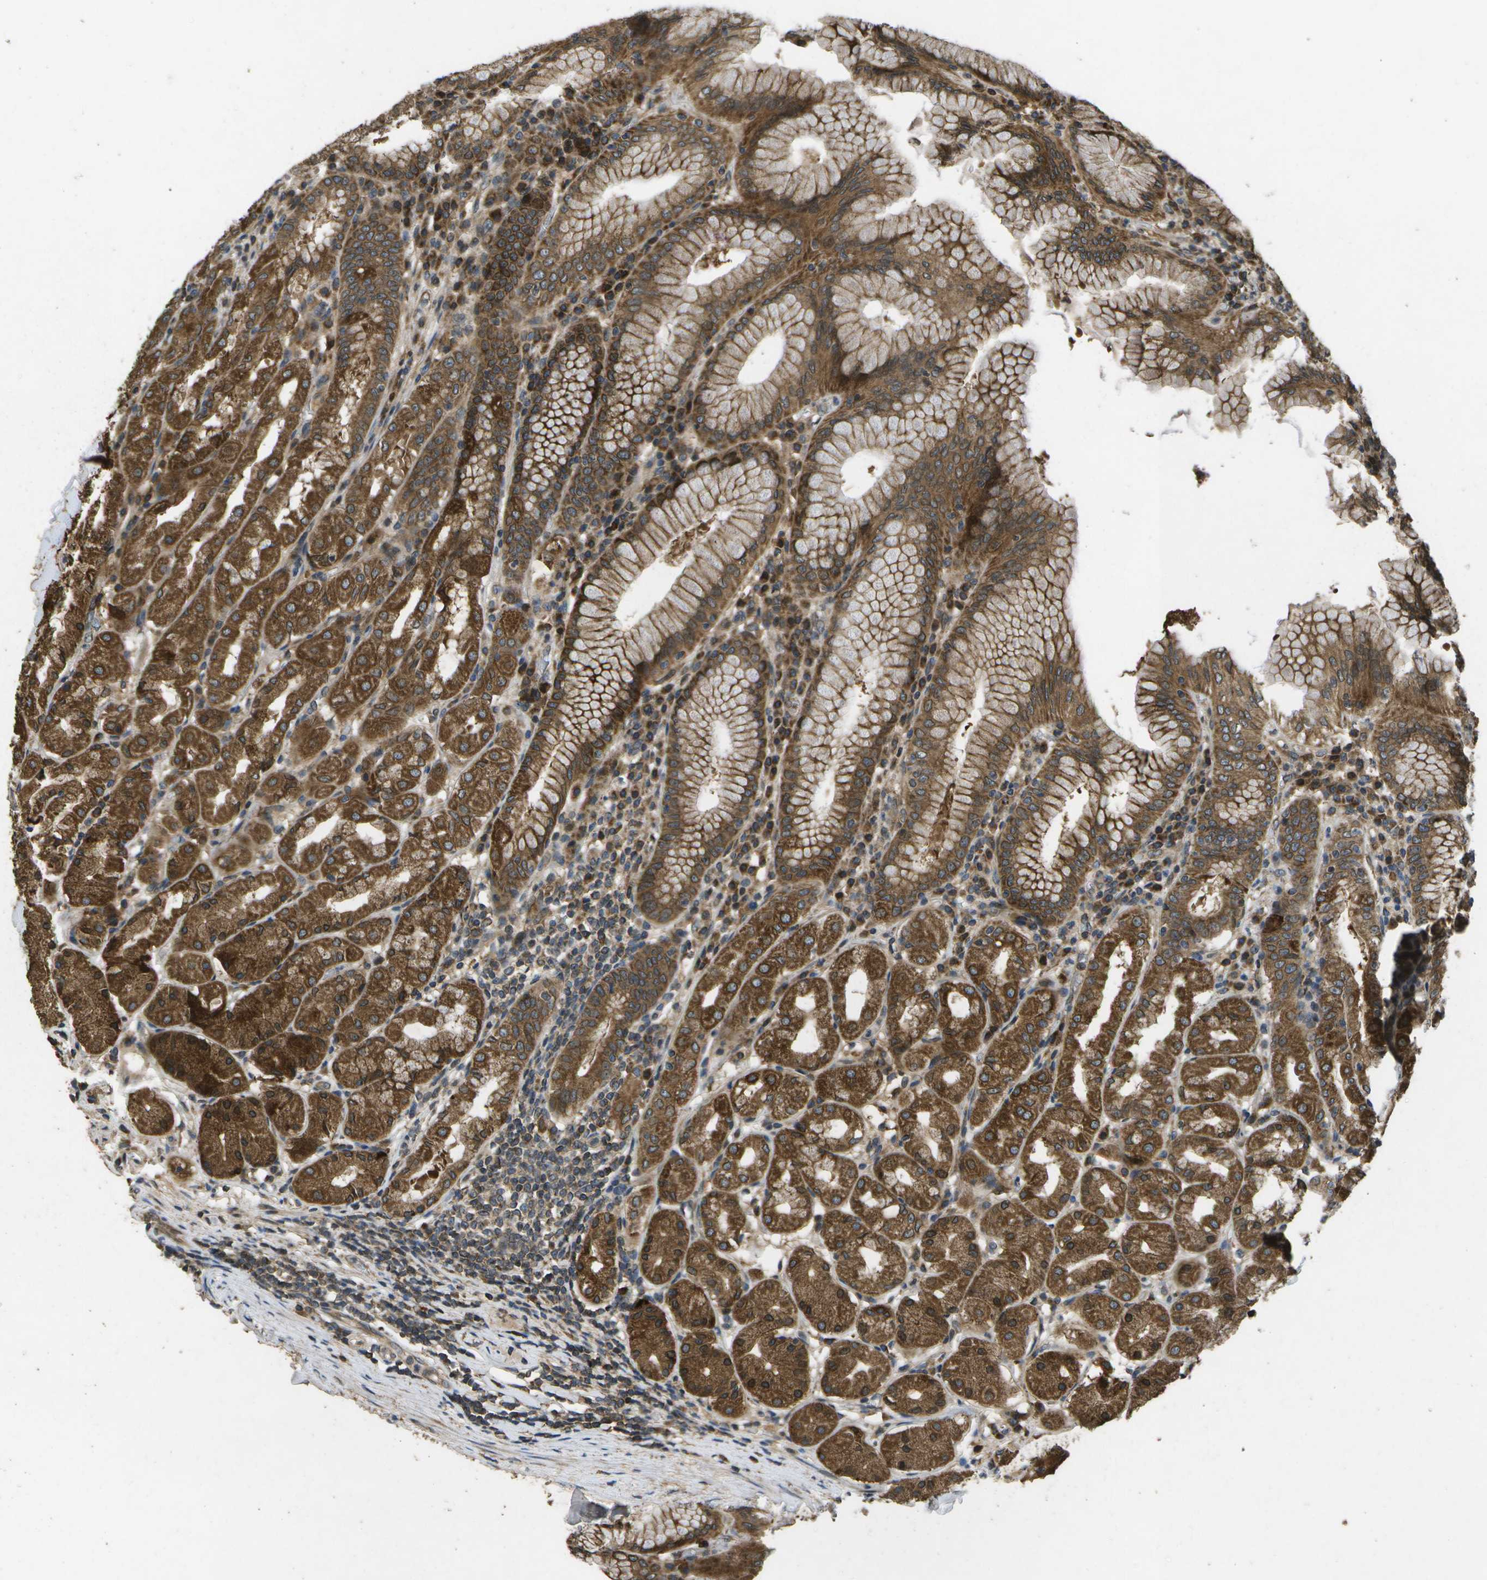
{"staining": {"intensity": "strong", "quantity": ">75%", "location": "cytoplasmic/membranous"}, "tissue": "stomach", "cell_type": "Glandular cells", "image_type": "normal", "snomed": [{"axis": "morphology", "description": "Normal tissue, NOS"}, {"axis": "topography", "description": "Stomach"}, {"axis": "topography", "description": "Stomach, lower"}], "caption": "A high-resolution micrograph shows immunohistochemistry staining of benign stomach, which displays strong cytoplasmic/membranous positivity in about >75% of glandular cells. Immunohistochemistry (ihc) stains the protein in brown and the nuclei are stained blue.", "gene": "HFE", "patient": {"sex": "female", "age": 56}}